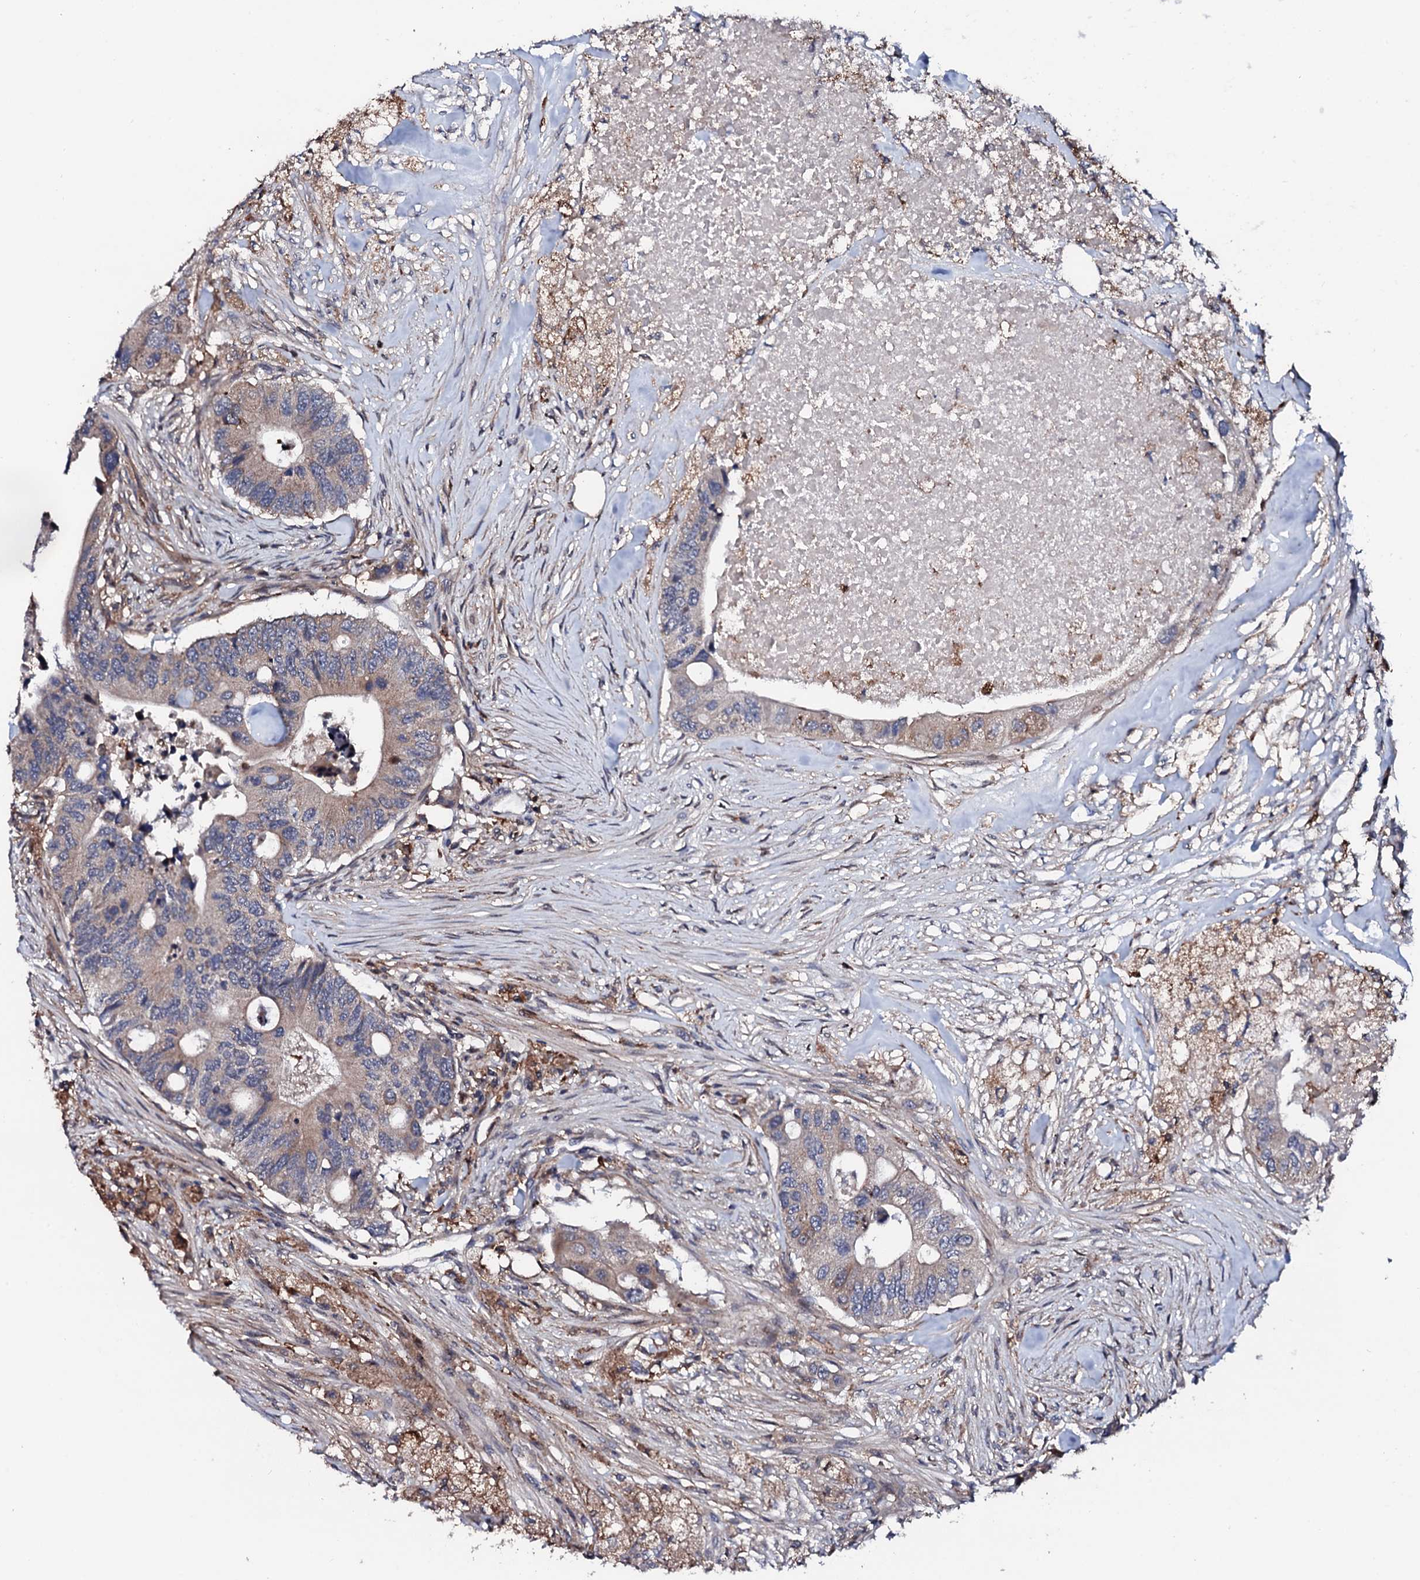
{"staining": {"intensity": "weak", "quantity": "<25%", "location": "cytoplasmic/membranous"}, "tissue": "colorectal cancer", "cell_type": "Tumor cells", "image_type": "cancer", "snomed": [{"axis": "morphology", "description": "Adenocarcinoma, NOS"}, {"axis": "topography", "description": "Colon"}], "caption": "The image shows no staining of tumor cells in colorectal adenocarcinoma.", "gene": "EDC3", "patient": {"sex": "male", "age": 71}}